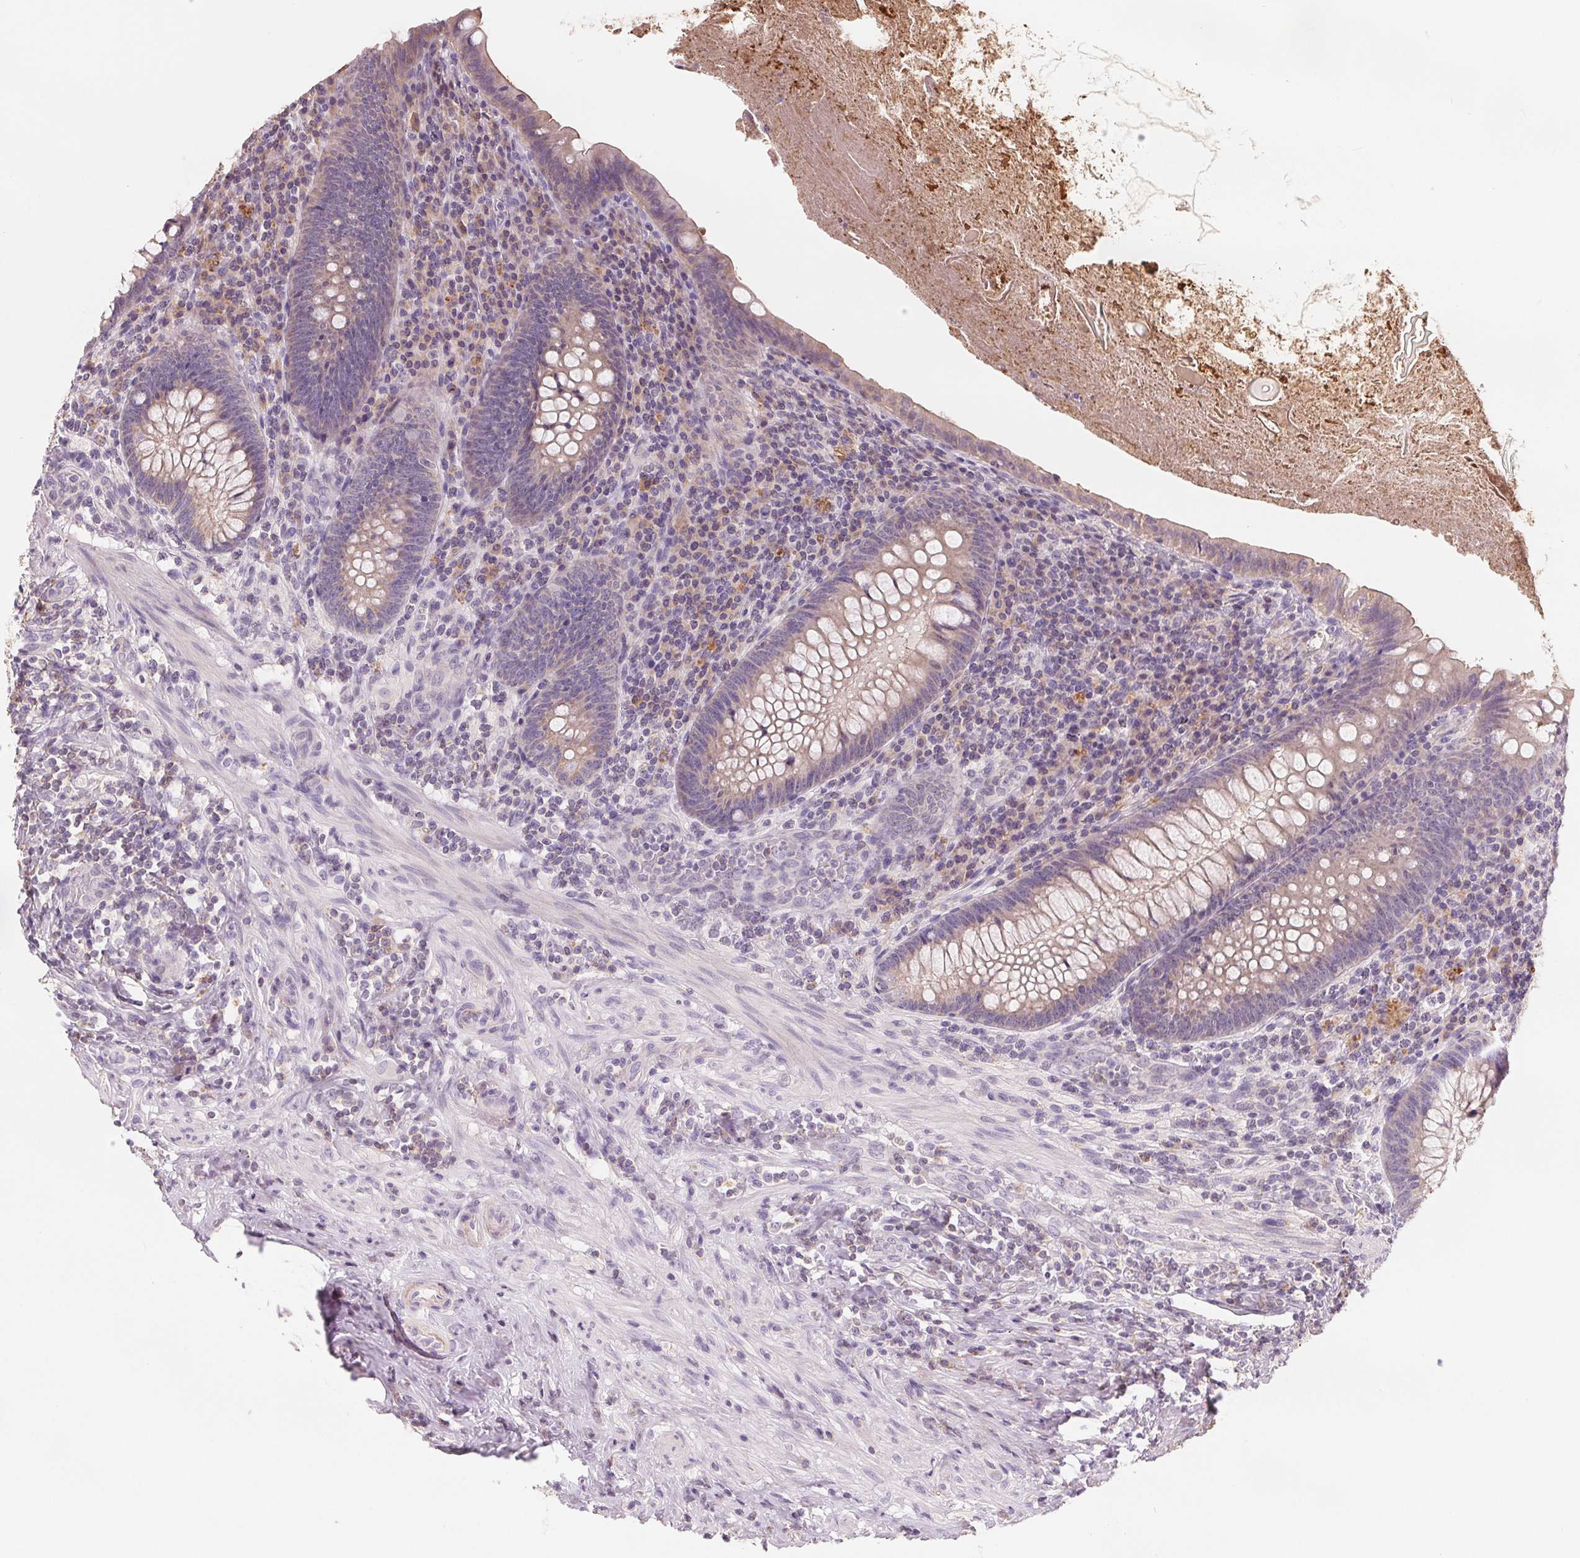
{"staining": {"intensity": "negative", "quantity": "none", "location": "none"}, "tissue": "appendix", "cell_type": "Glandular cells", "image_type": "normal", "snomed": [{"axis": "morphology", "description": "Normal tissue, NOS"}, {"axis": "topography", "description": "Appendix"}], "caption": "The IHC photomicrograph has no significant expression in glandular cells of appendix. Brightfield microscopy of immunohistochemistry stained with DAB (brown) and hematoxylin (blue), captured at high magnification.", "gene": "VTCN1", "patient": {"sex": "male", "age": 47}}